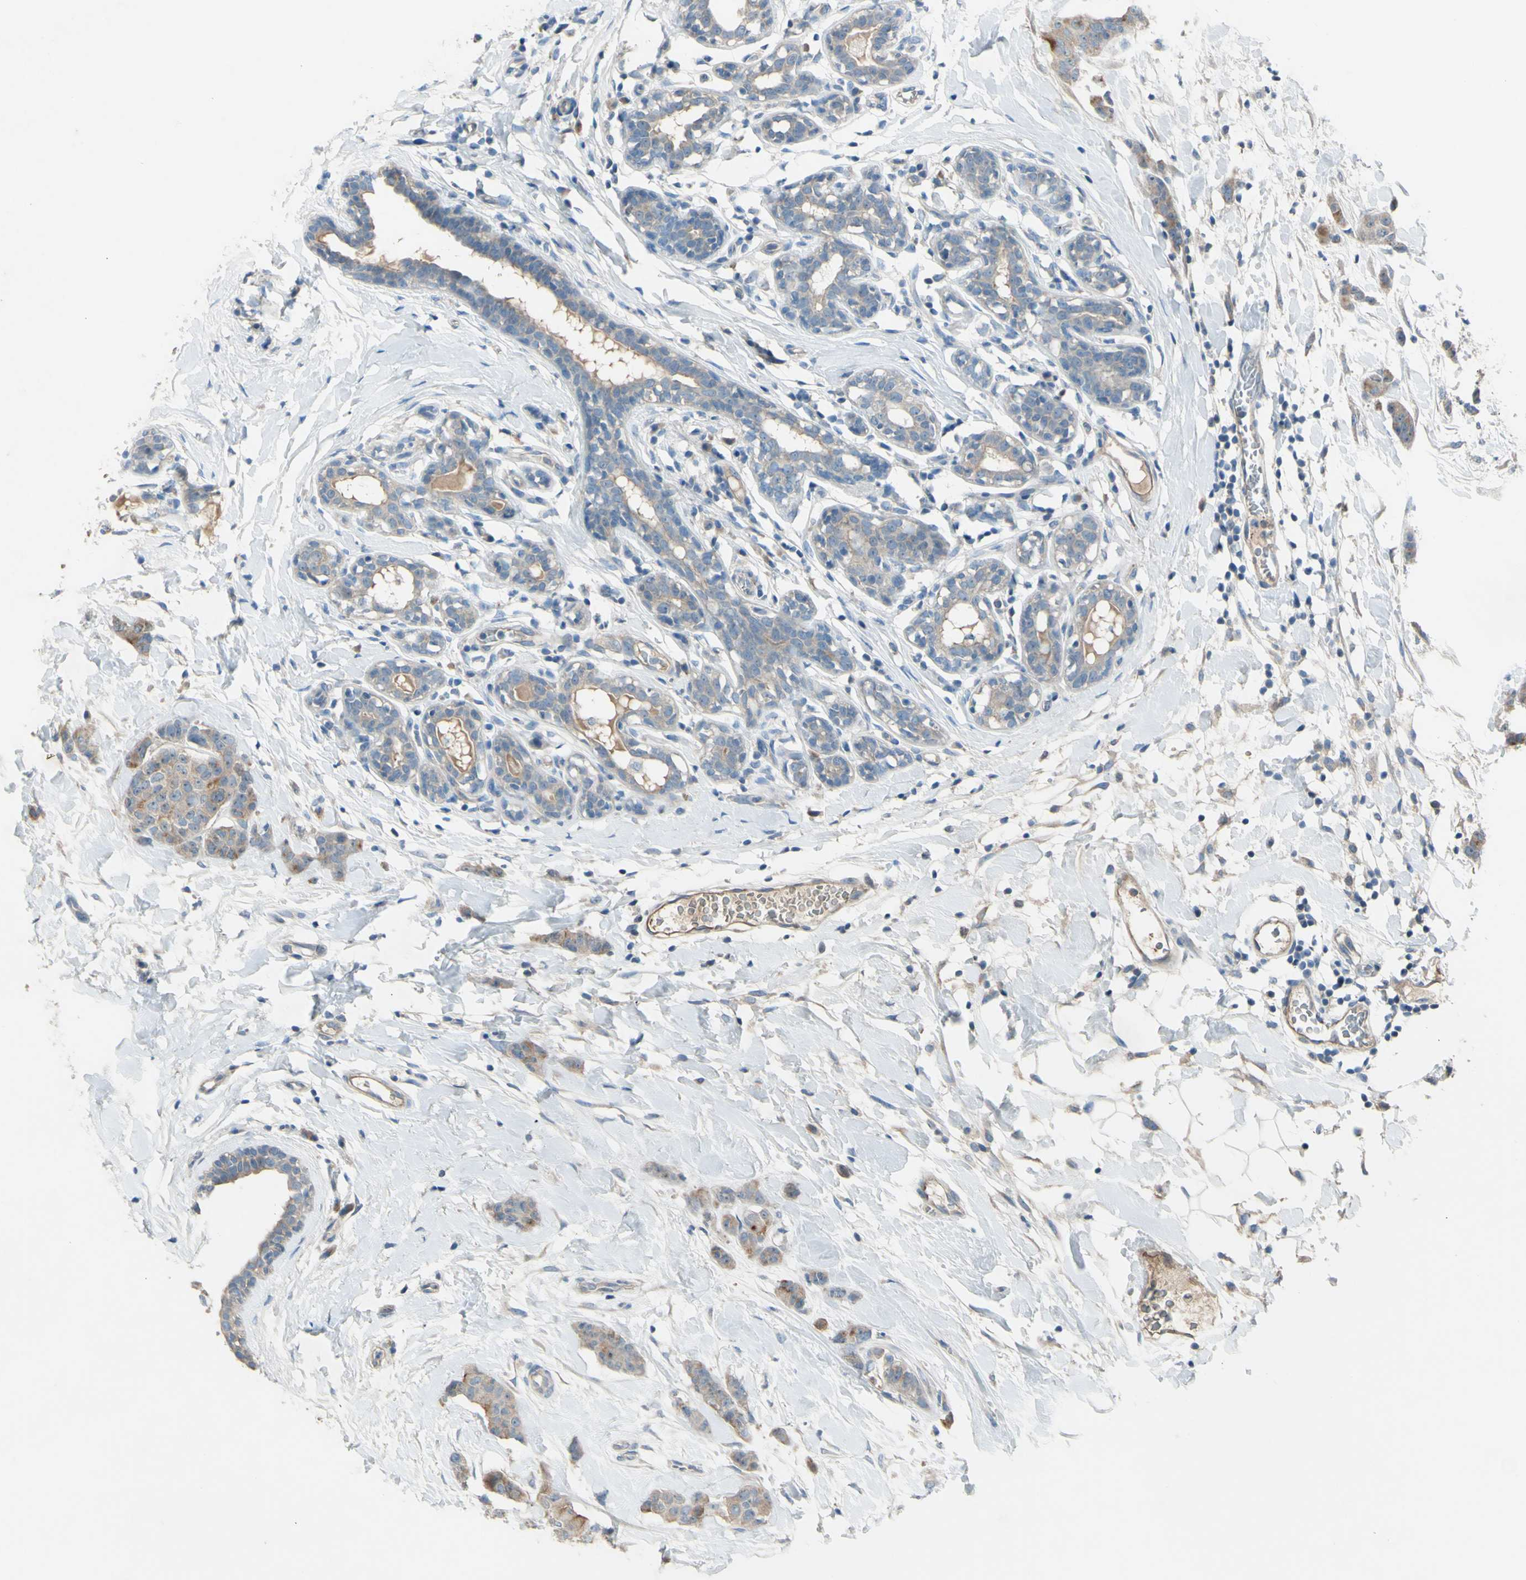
{"staining": {"intensity": "moderate", "quantity": ">75%", "location": "cytoplasmic/membranous"}, "tissue": "breast cancer", "cell_type": "Tumor cells", "image_type": "cancer", "snomed": [{"axis": "morphology", "description": "Normal tissue, NOS"}, {"axis": "morphology", "description": "Duct carcinoma"}, {"axis": "topography", "description": "Breast"}], "caption": "Infiltrating ductal carcinoma (breast) was stained to show a protein in brown. There is medium levels of moderate cytoplasmic/membranous expression in approximately >75% of tumor cells. (IHC, brightfield microscopy, high magnification).", "gene": "ATRN", "patient": {"sex": "female", "age": 40}}